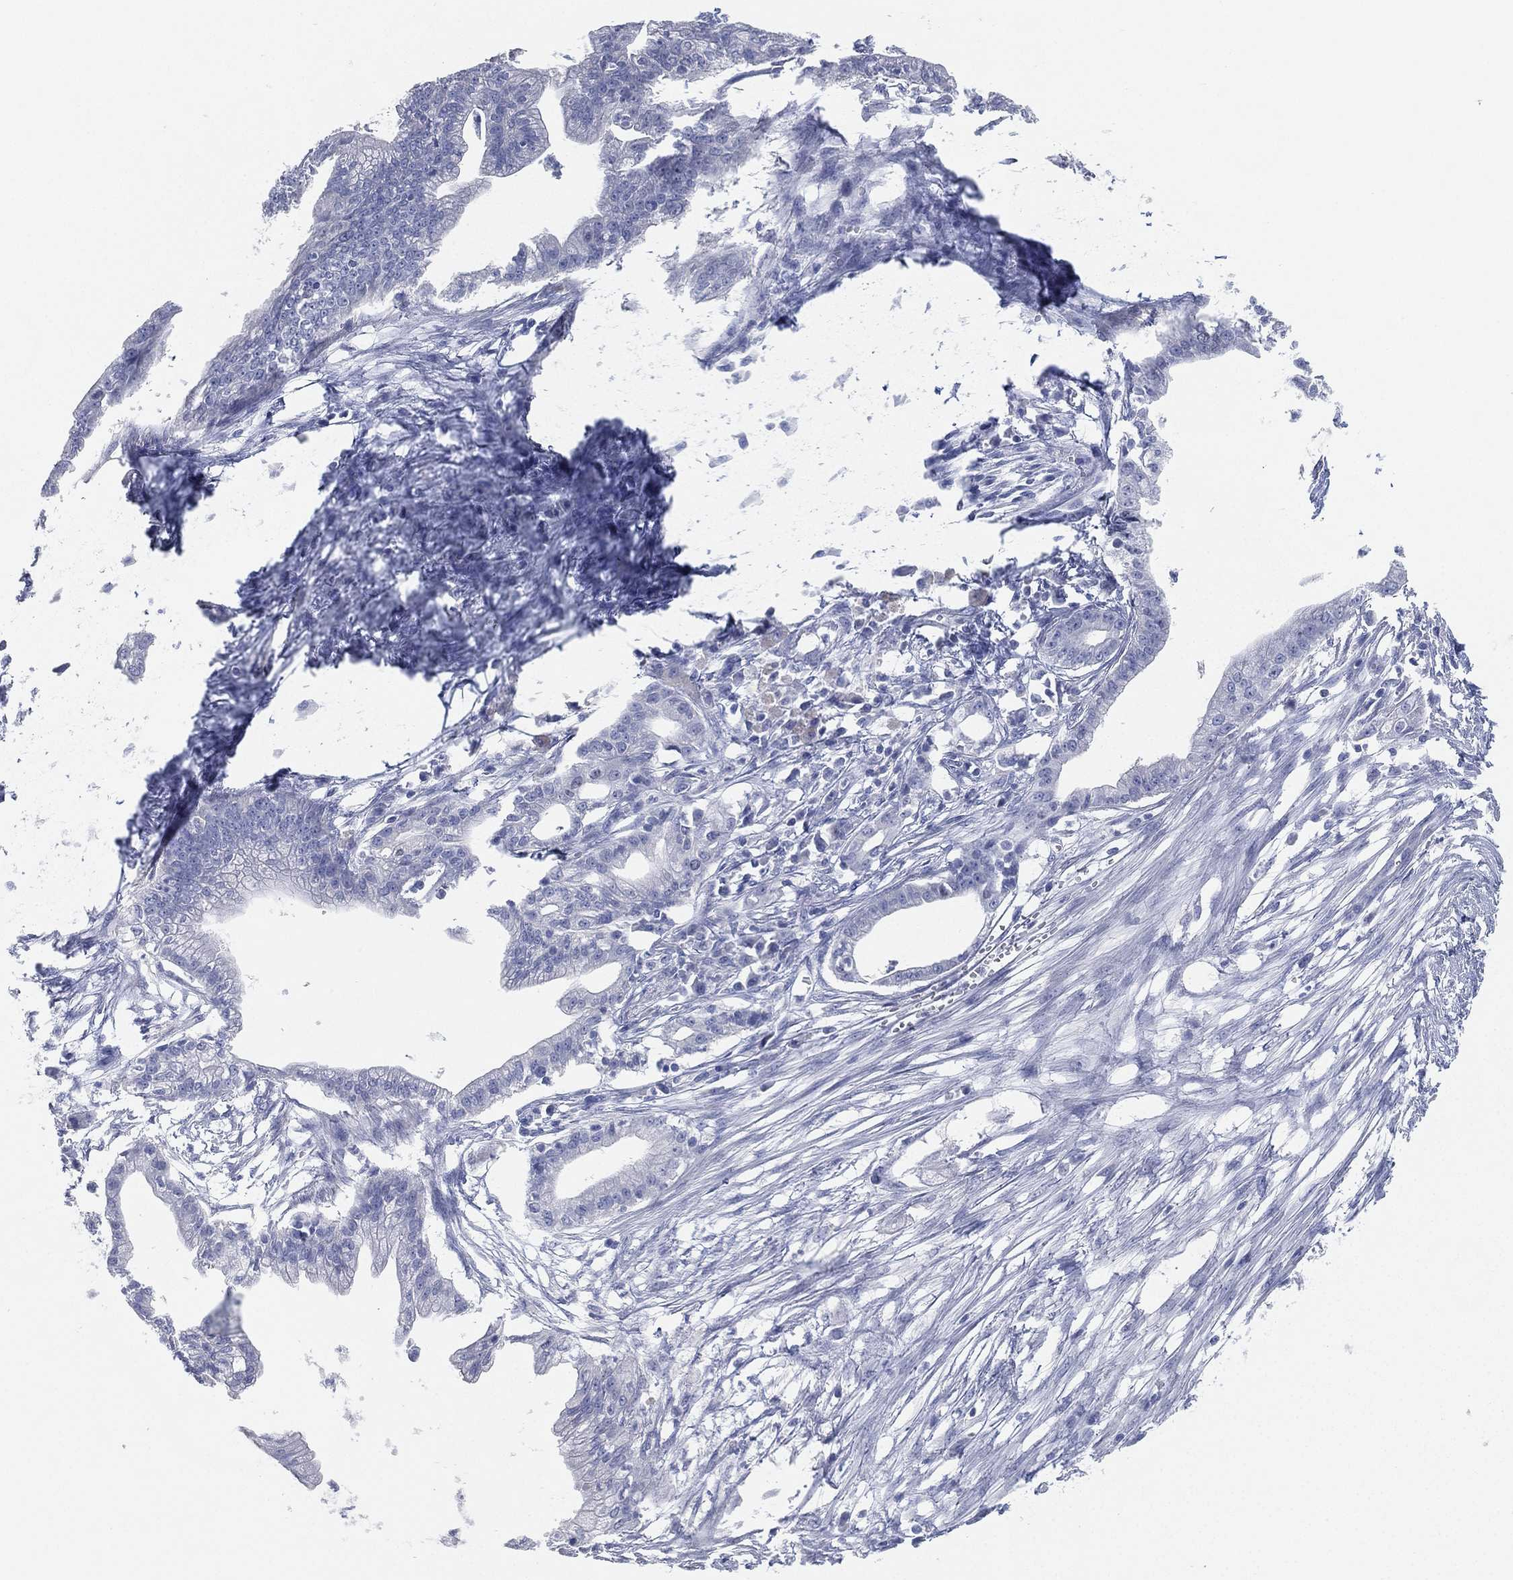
{"staining": {"intensity": "negative", "quantity": "none", "location": "none"}, "tissue": "pancreatic cancer", "cell_type": "Tumor cells", "image_type": "cancer", "snomed": [{"axis": "morphology", "description": "Normal tissue, NOS"}, {"axis": "morphology", "description": "Adenocarcinoma, NOS"}, {"axis": "topography", "description": "Pancreas"}], "caption": "Protein analysis of pancreatic cancer shows no significant expression in tumor cells. (Brightfield microscopy of DAB (3,3'-diaminobenzidine) immunohistochemistry at high magnification).", "gene": "FAM187B", "patient": {"sex": "female", "age": 58}}